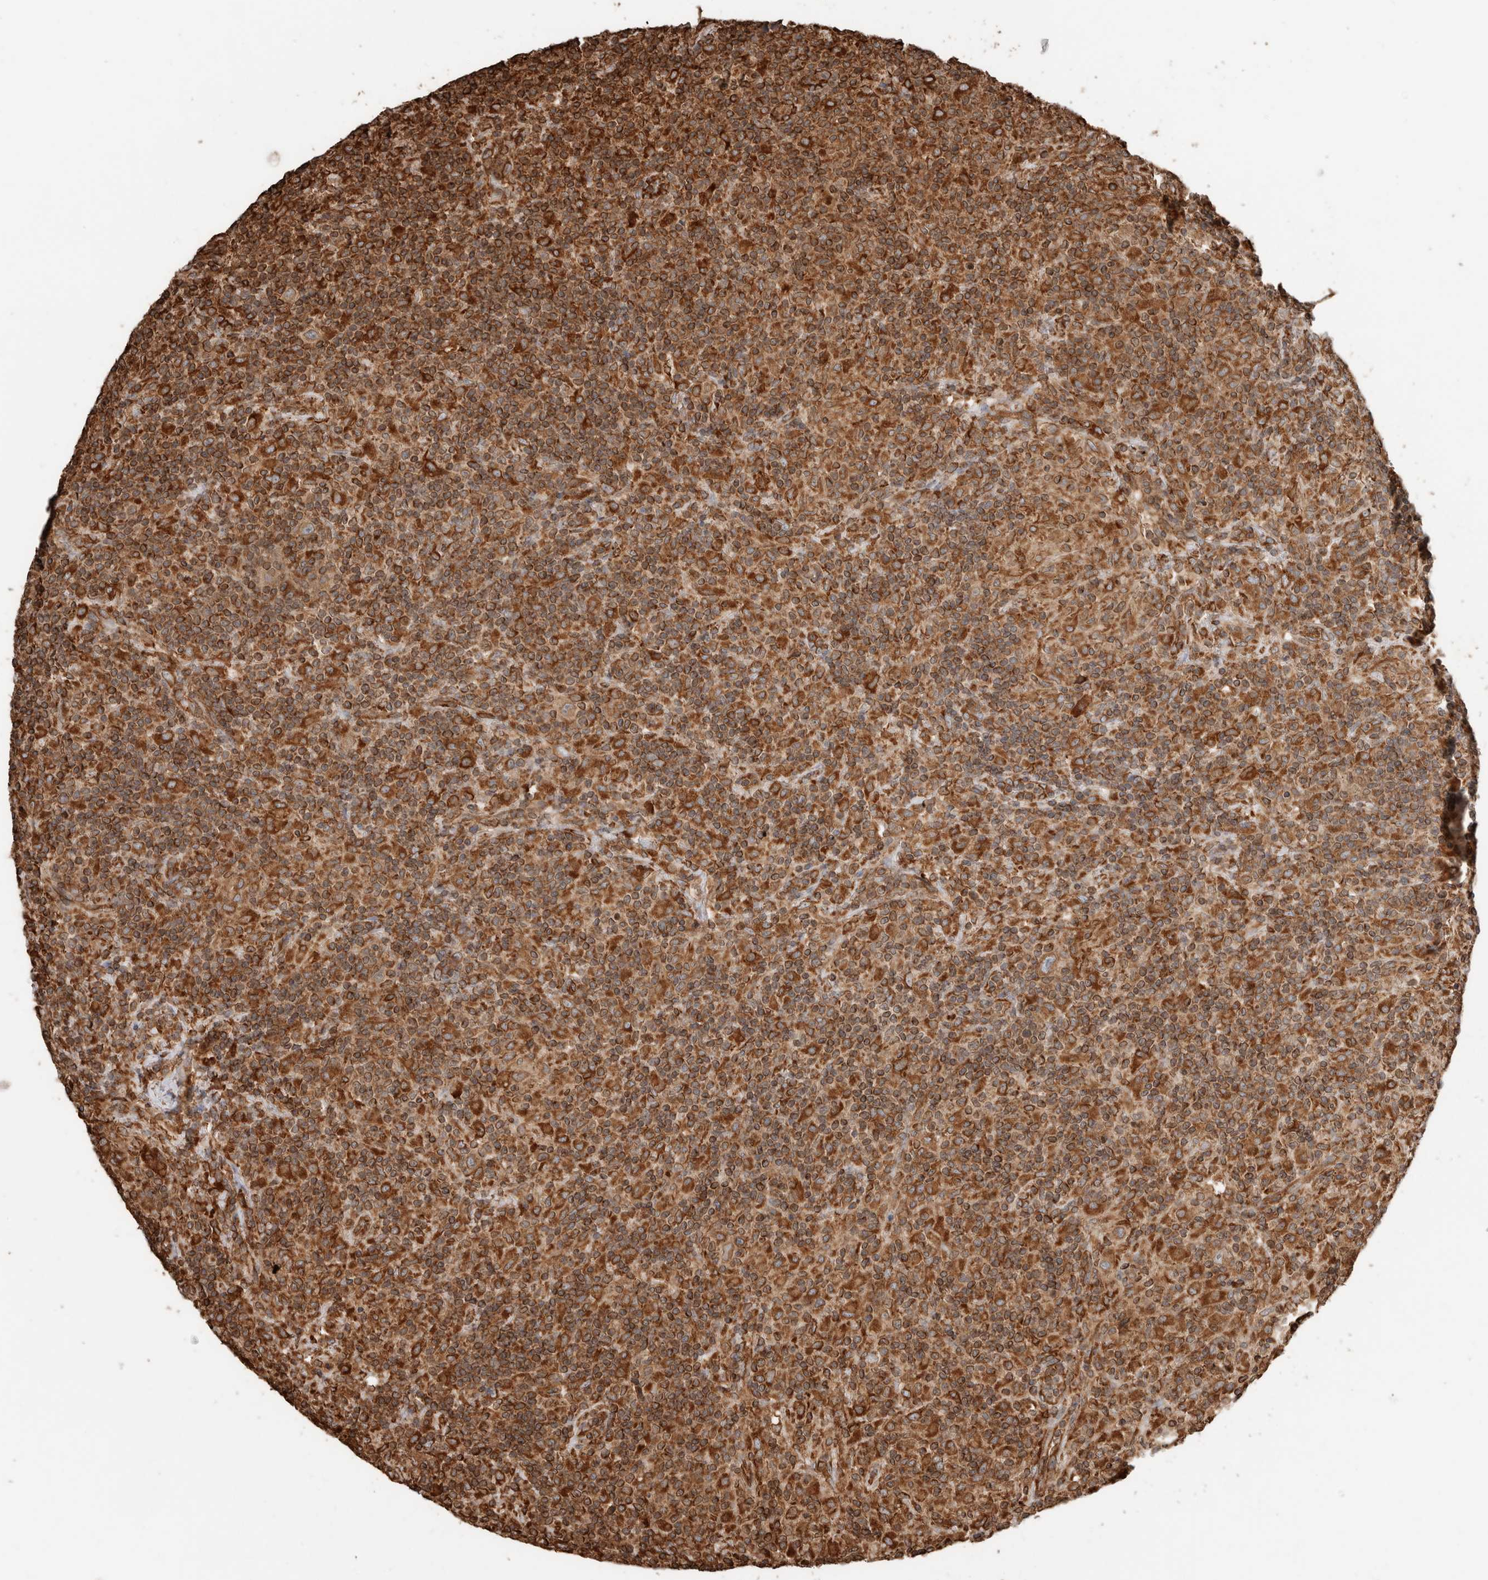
{"staining": {"intensity": "moderate", "quantity": ">75%", "location": "cytoplasmic/membranous"}, "tissue": "lymphoma", "cell_type": "Tumor cells", "image_type": "cancer", "snomed": [{"axis": "morphology", "description": "Hodgkin's disease, NOS"}, {"axis": "topography", "description": "Lymph node"}], "caption": "Immunohistochemical staining of Hodgkin's disease displays medium levels of moderate cytoplasmic/membranous positivity in approximately >75% of tumor cells.", "gene": "ERAP2", "patient": {"sex": "male", "age": 70}}